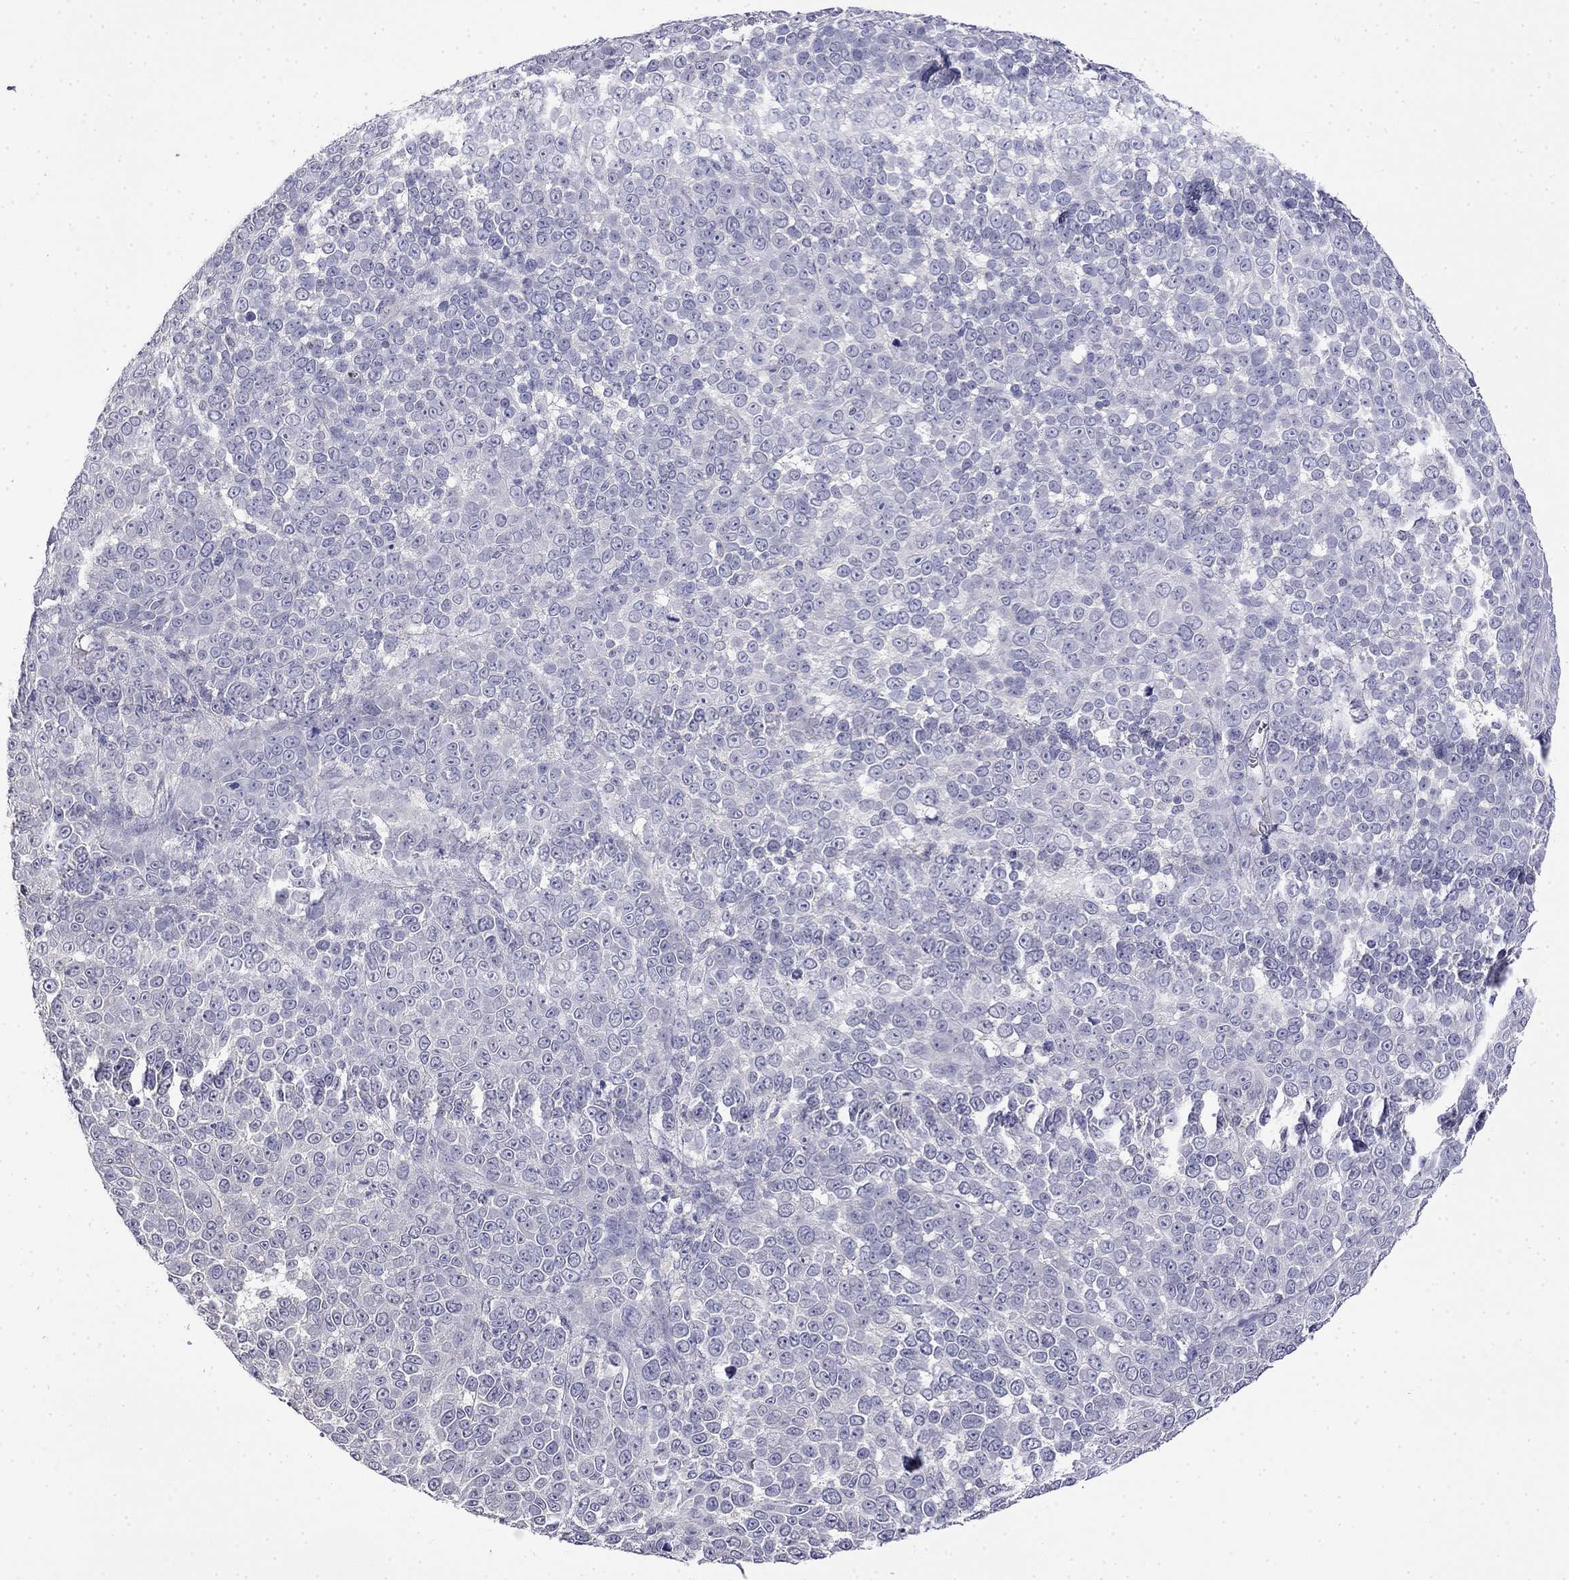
{"staining": {"intensity": "negative", "quantity": "none", "location": "none"}, "tissue": "melanoma", "cell_type": "Tumor cells", "image_type": "cancer", "snomed": [{"axis": "morphology", "description": "Malignant melanoma, NOS"}, {"axis": "topography", "description": "Skin"}], "caption": "Malignant melanoma stained for a protein using immunohistochemistry (IHC) displays no expression tumor cells.", "gene": "GUCA1B", "patient": {"sex": "female", "age": 95}}